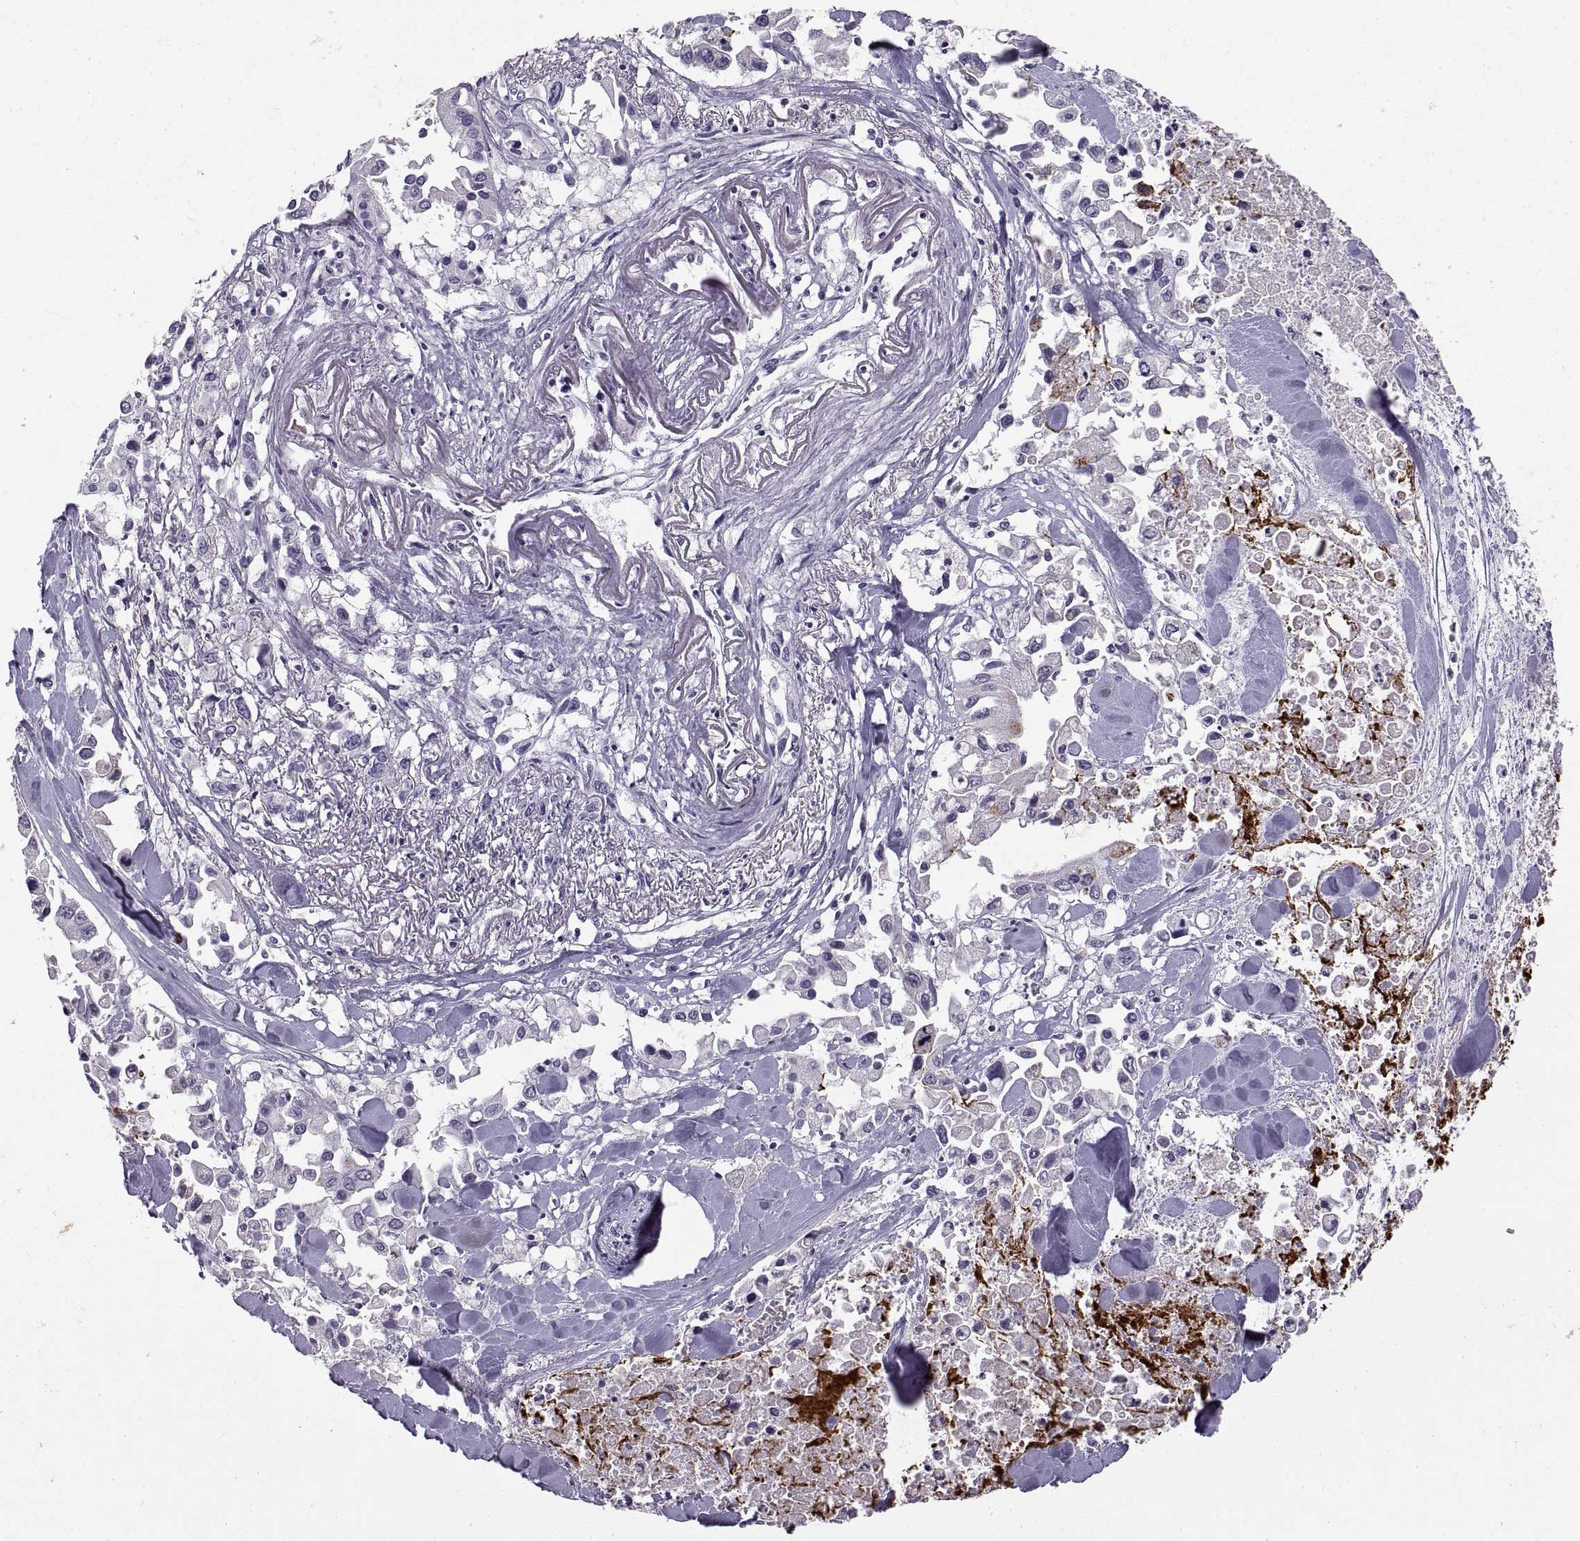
{"staining": {"intensity": "negative", "quantity": "none", "location": "none"}, "tissue": "pancreatic cancer", "cell_type": "Tumor cells", "image_type": "cancer", "snomed": [{"axis": "morphology", "description": "Adenocarcinoma, NOS"}, {"axis": "topography", "description": "Pancreas"}], "caption": "DAB immunohistochemical staining of pancreatic cancer (adenocarcinoma) reveals no significant expression in tumor cells.", "gene": "NEK2", "patient": {"sex": "female", "age": 83}}